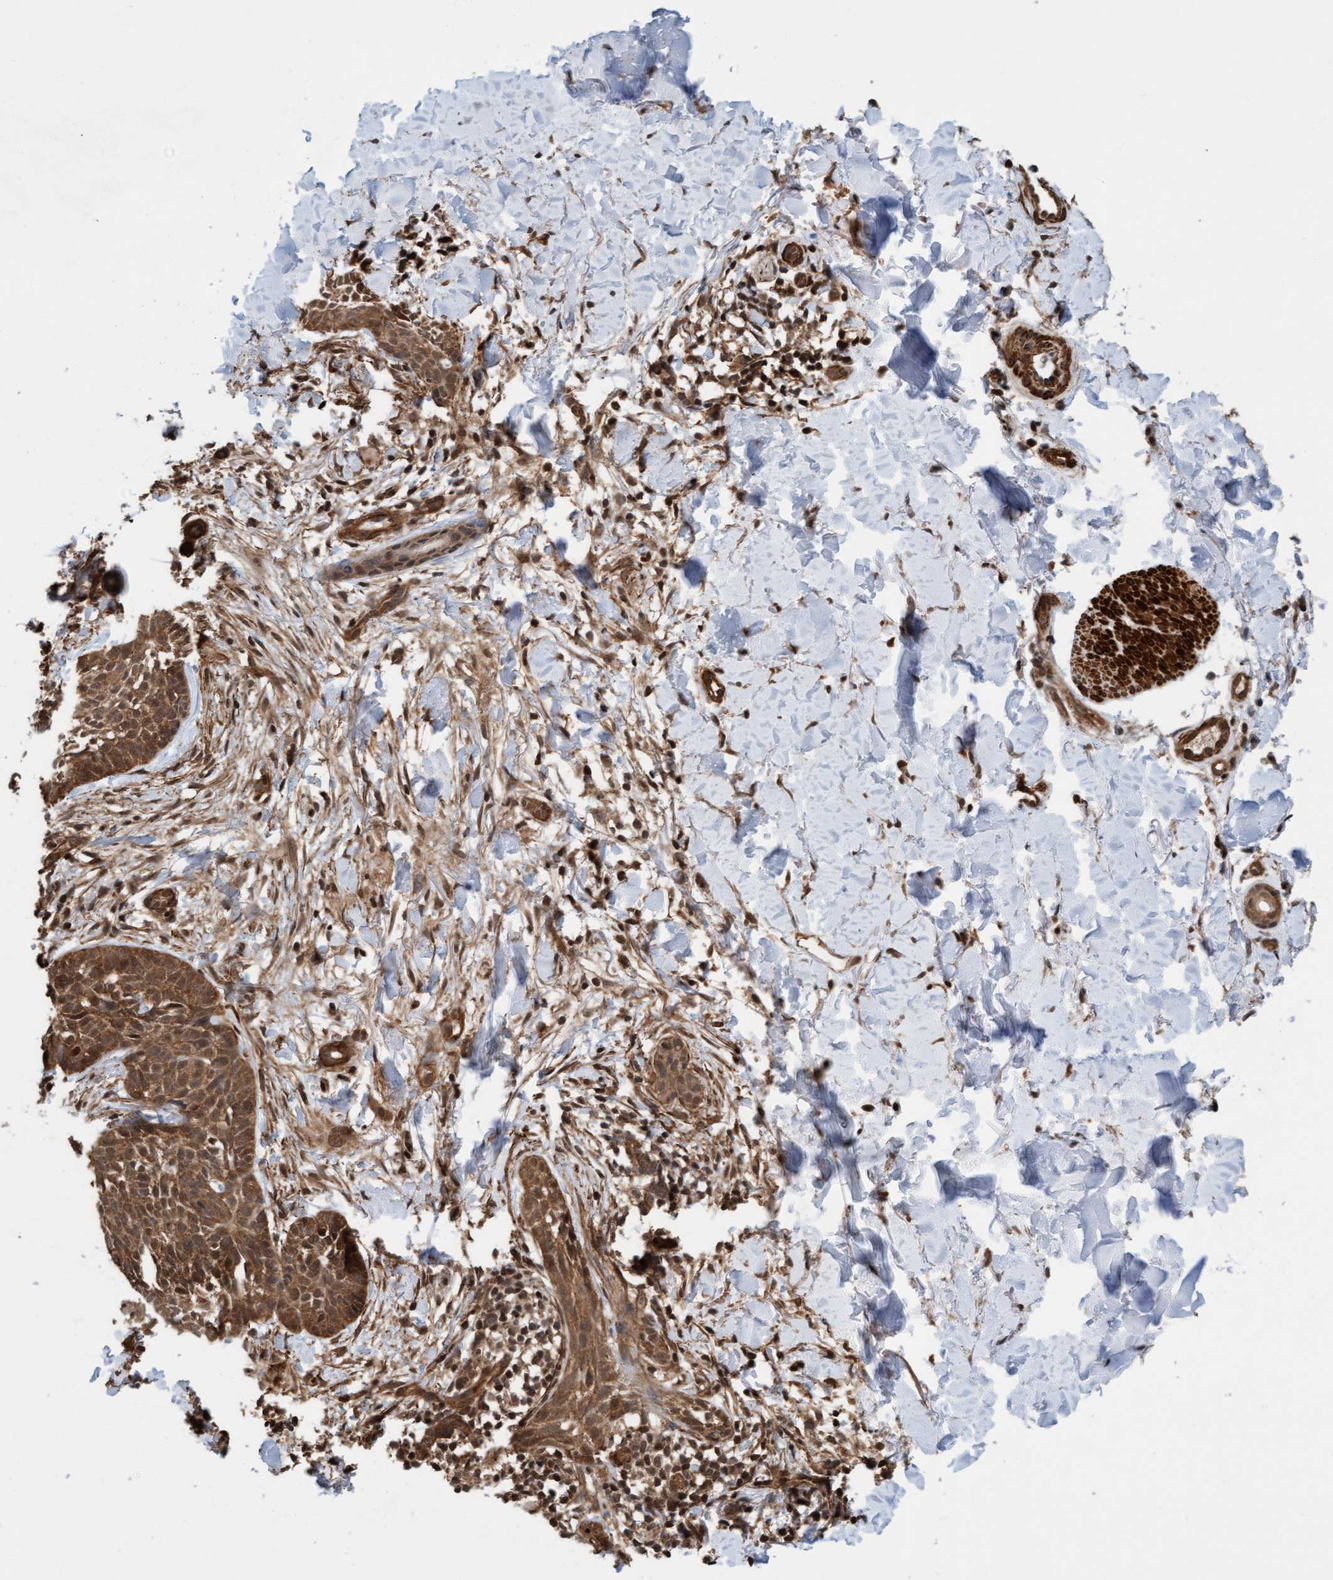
{"staining": {"intensity": "moderate", "quantity": ">75%", "location": "cytoplasmic/membranous,nuclear"}, "tissue": "skin cancer", "cell_type": "Tumor cells", "image_type": "cancer", "snomed": [{"axis": "morphology", "description": "Normal tissue, NOS"}, {"axis": "morphology", "description": "Basal cell carcinoma"}, {"axis": "topography", "description": "Skin"}], "caption": "Immunohistochemical staining of human skin cancer demonstrates medium levels of moderate cytoplasmic/membranous and nuclear protein positivity in about >75% of tumor cells.", "gene": "STXBP4", "patient": {"sex": "male", "age": 67}}